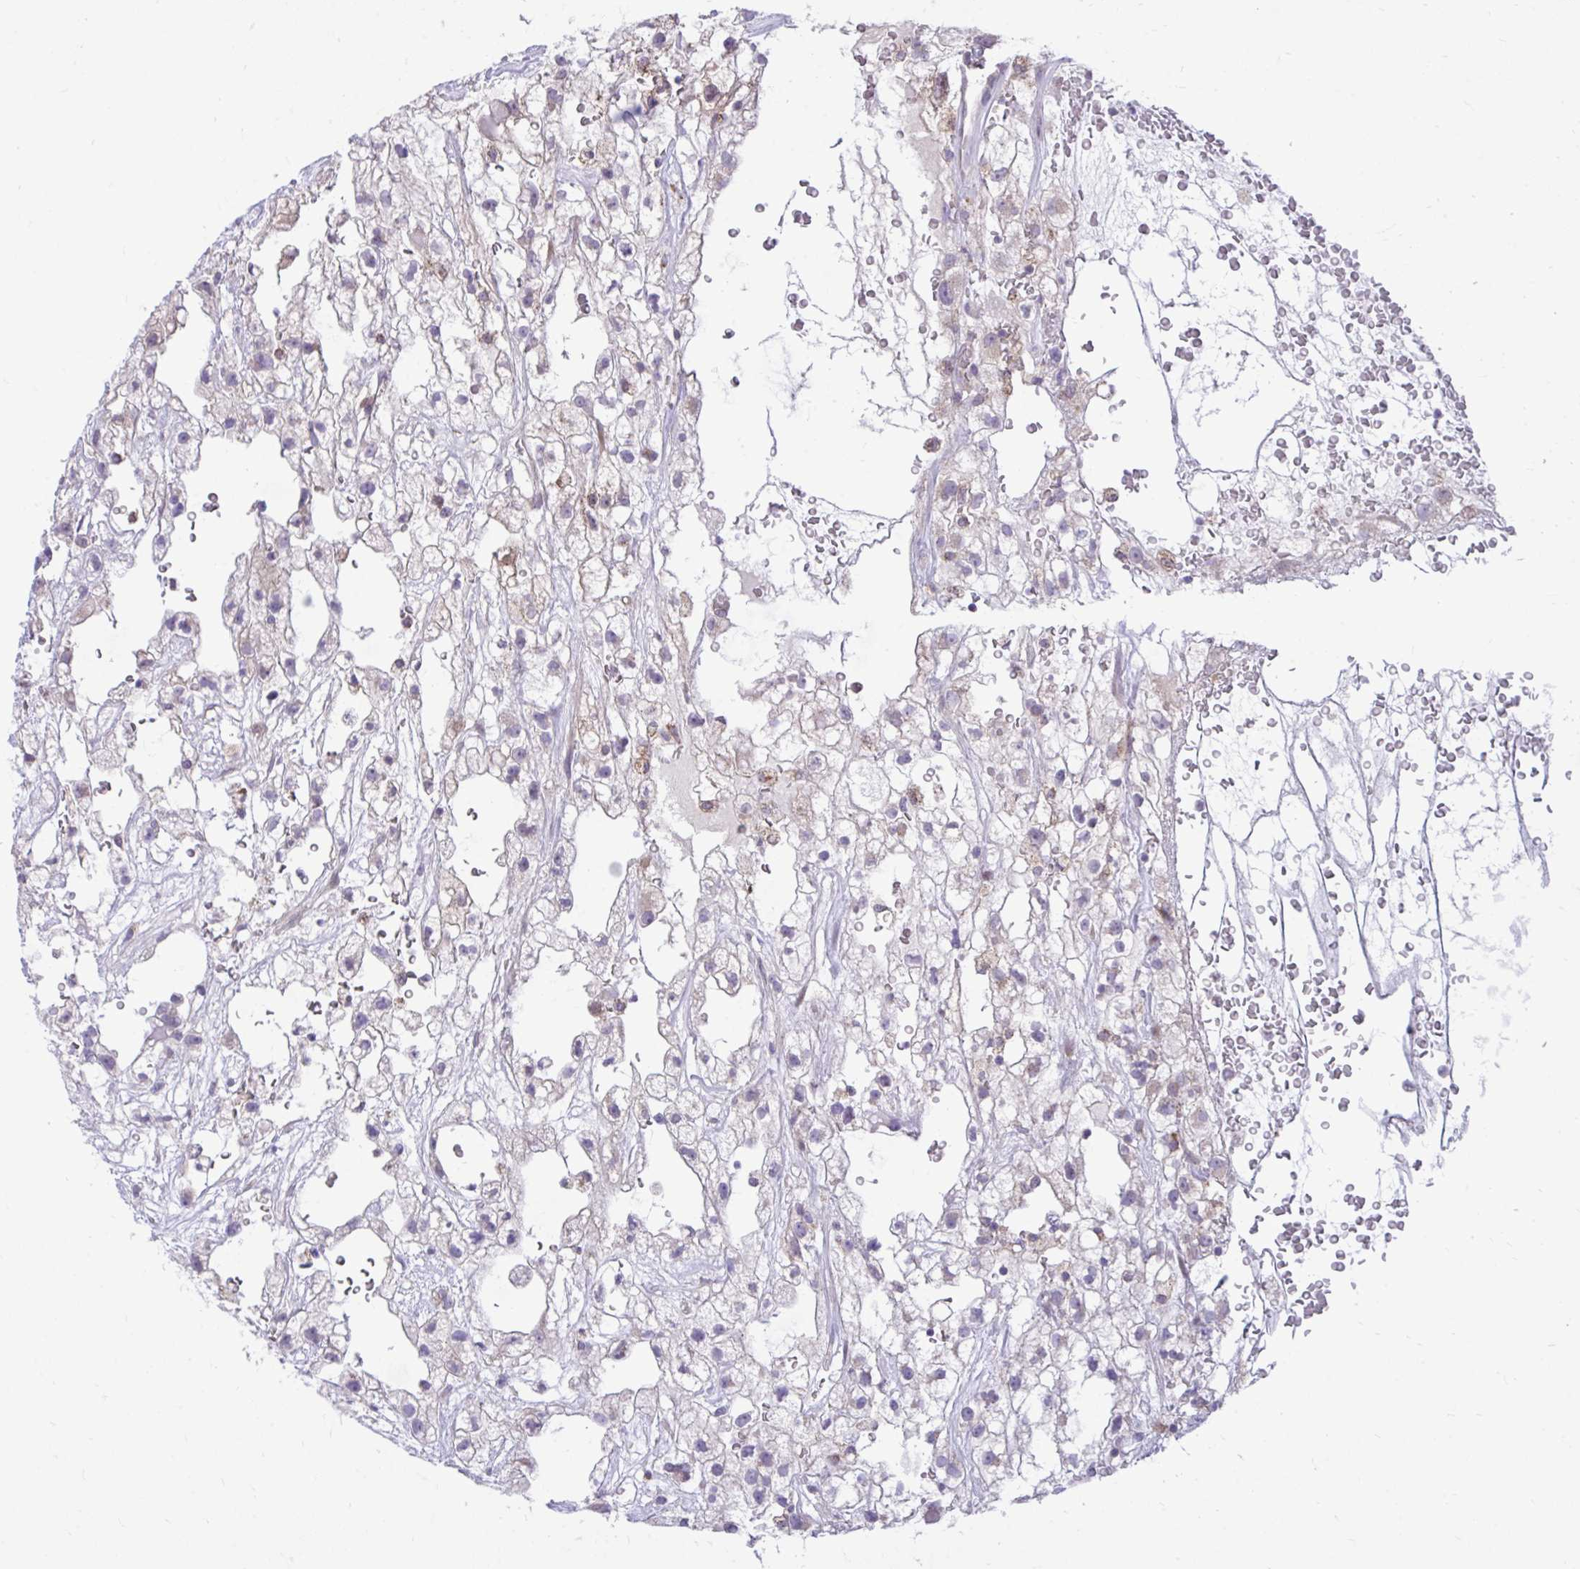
{"staining": {"intensity": "negative", "quantity": "none", "location": "none"}, "tissue": "renal cancer", "cell_type": "Tumor cells", "image_type": "cancer", "snomed": [{"axis": "morphology", "description": "Adenocarcinoma, NOS"}, {"axis": "topography", "description": "Kidney"}], "caption": "Immunohistochemistry histopathology image of neoplastic tissue: human renal adenocarcinoma stained with DAB (3,3'-diaminobenzidine) shows no significant protein expression in tumor cells.", "gene": "CEACAM18", "patient": {"sex": "male", "age": 59}}